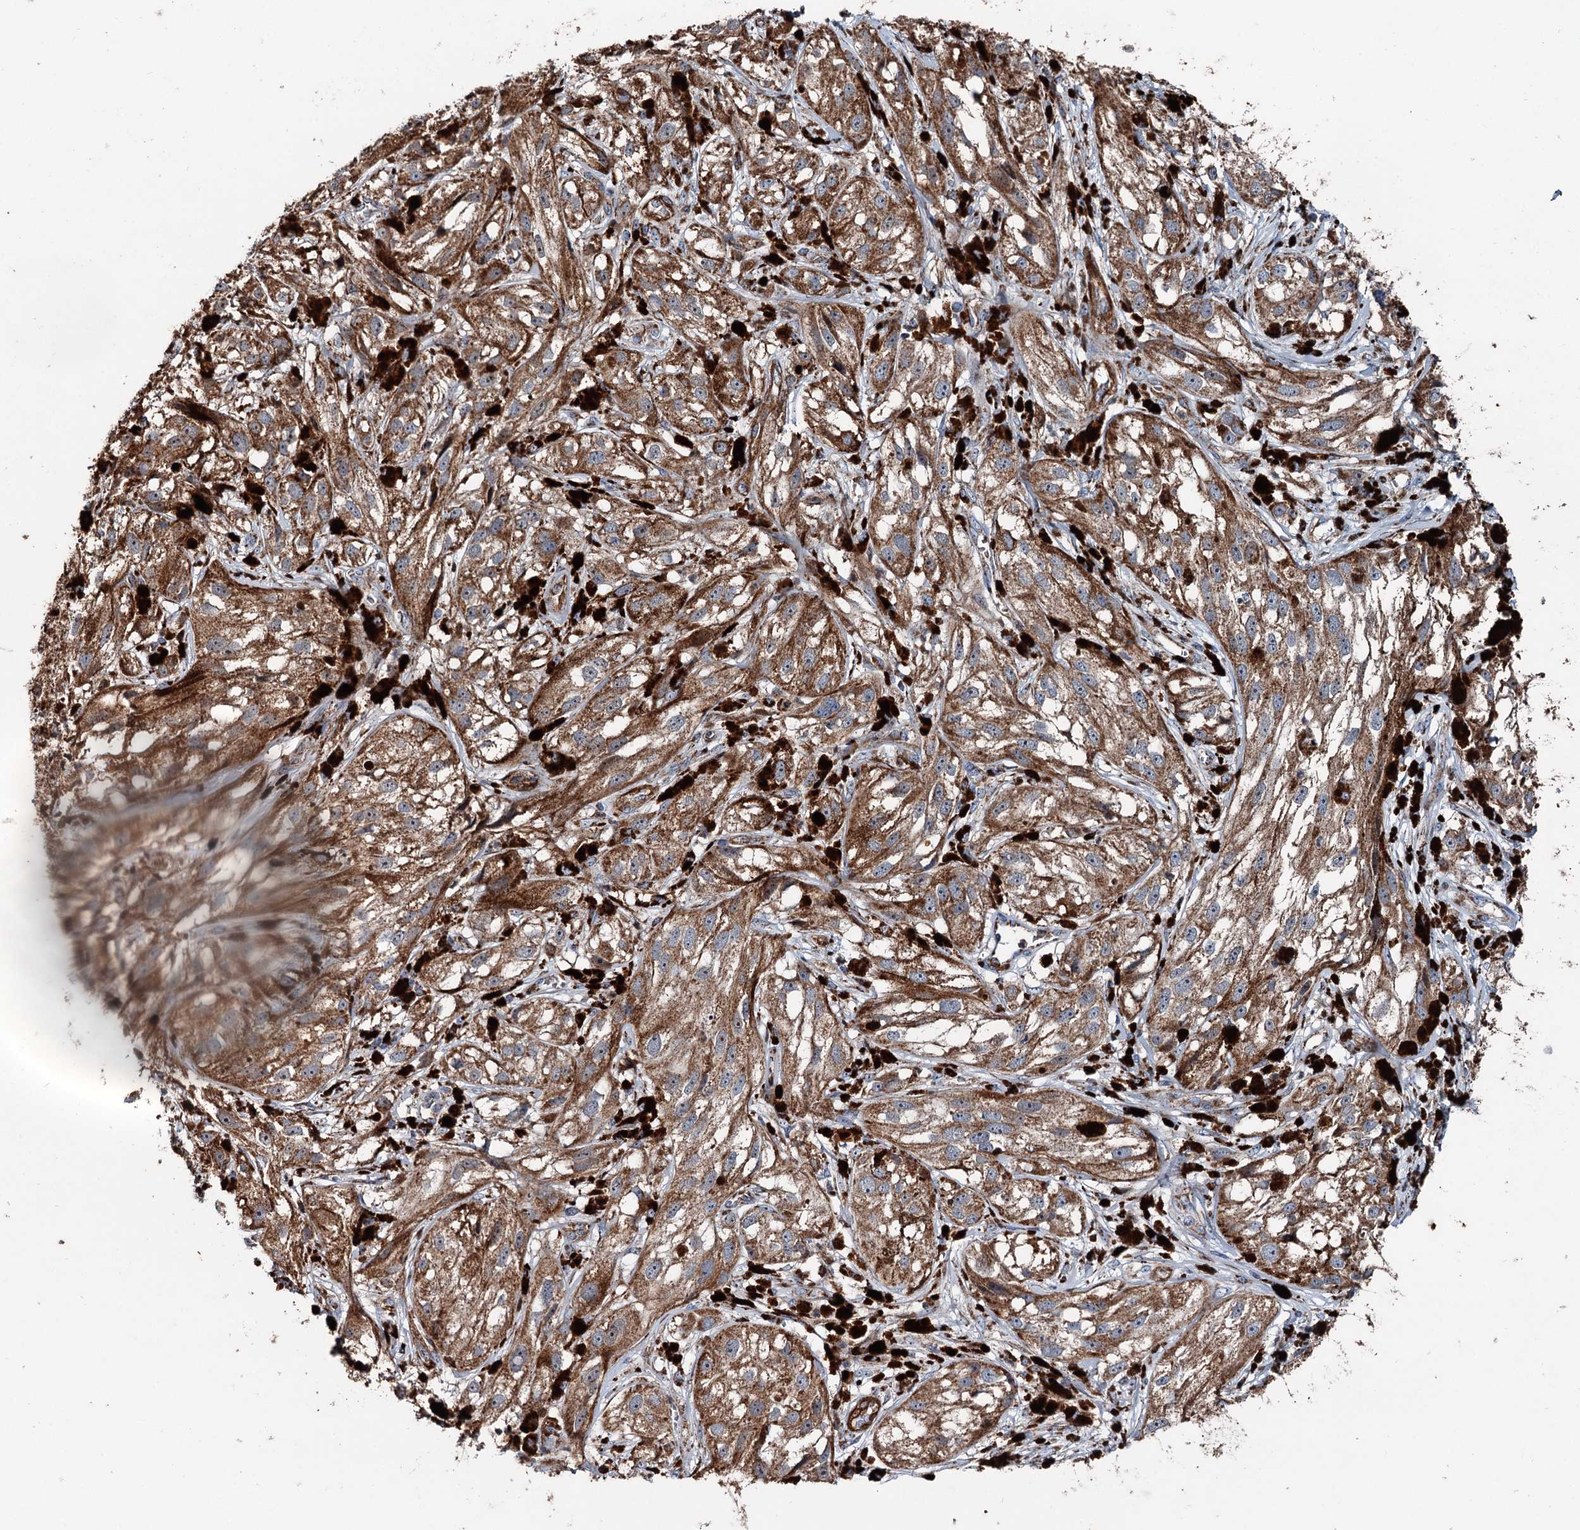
{"staining": {"intensity": "moderate", "quantity": ">75%", "location": "cytoplasmic/membranous"}, "tissue": "melanoma", "cell_type": "Tumor cells", "image_type": "cancer", "snomed": [{"axis": "morphology", "description": "Malignant melanoma, NOS"}, {"axis": "topography", "description": "Skin"}], "caption": "Tumor cells reveal medium levels of moderate cytoplasmic/membranous staining in approximately >75% of cells in human melanoma. (brown staining indicates protein expression, while blue staining denotes nuclei).", "gene": "DDIAS", "patient": {"sex": "male", "age": 88}}